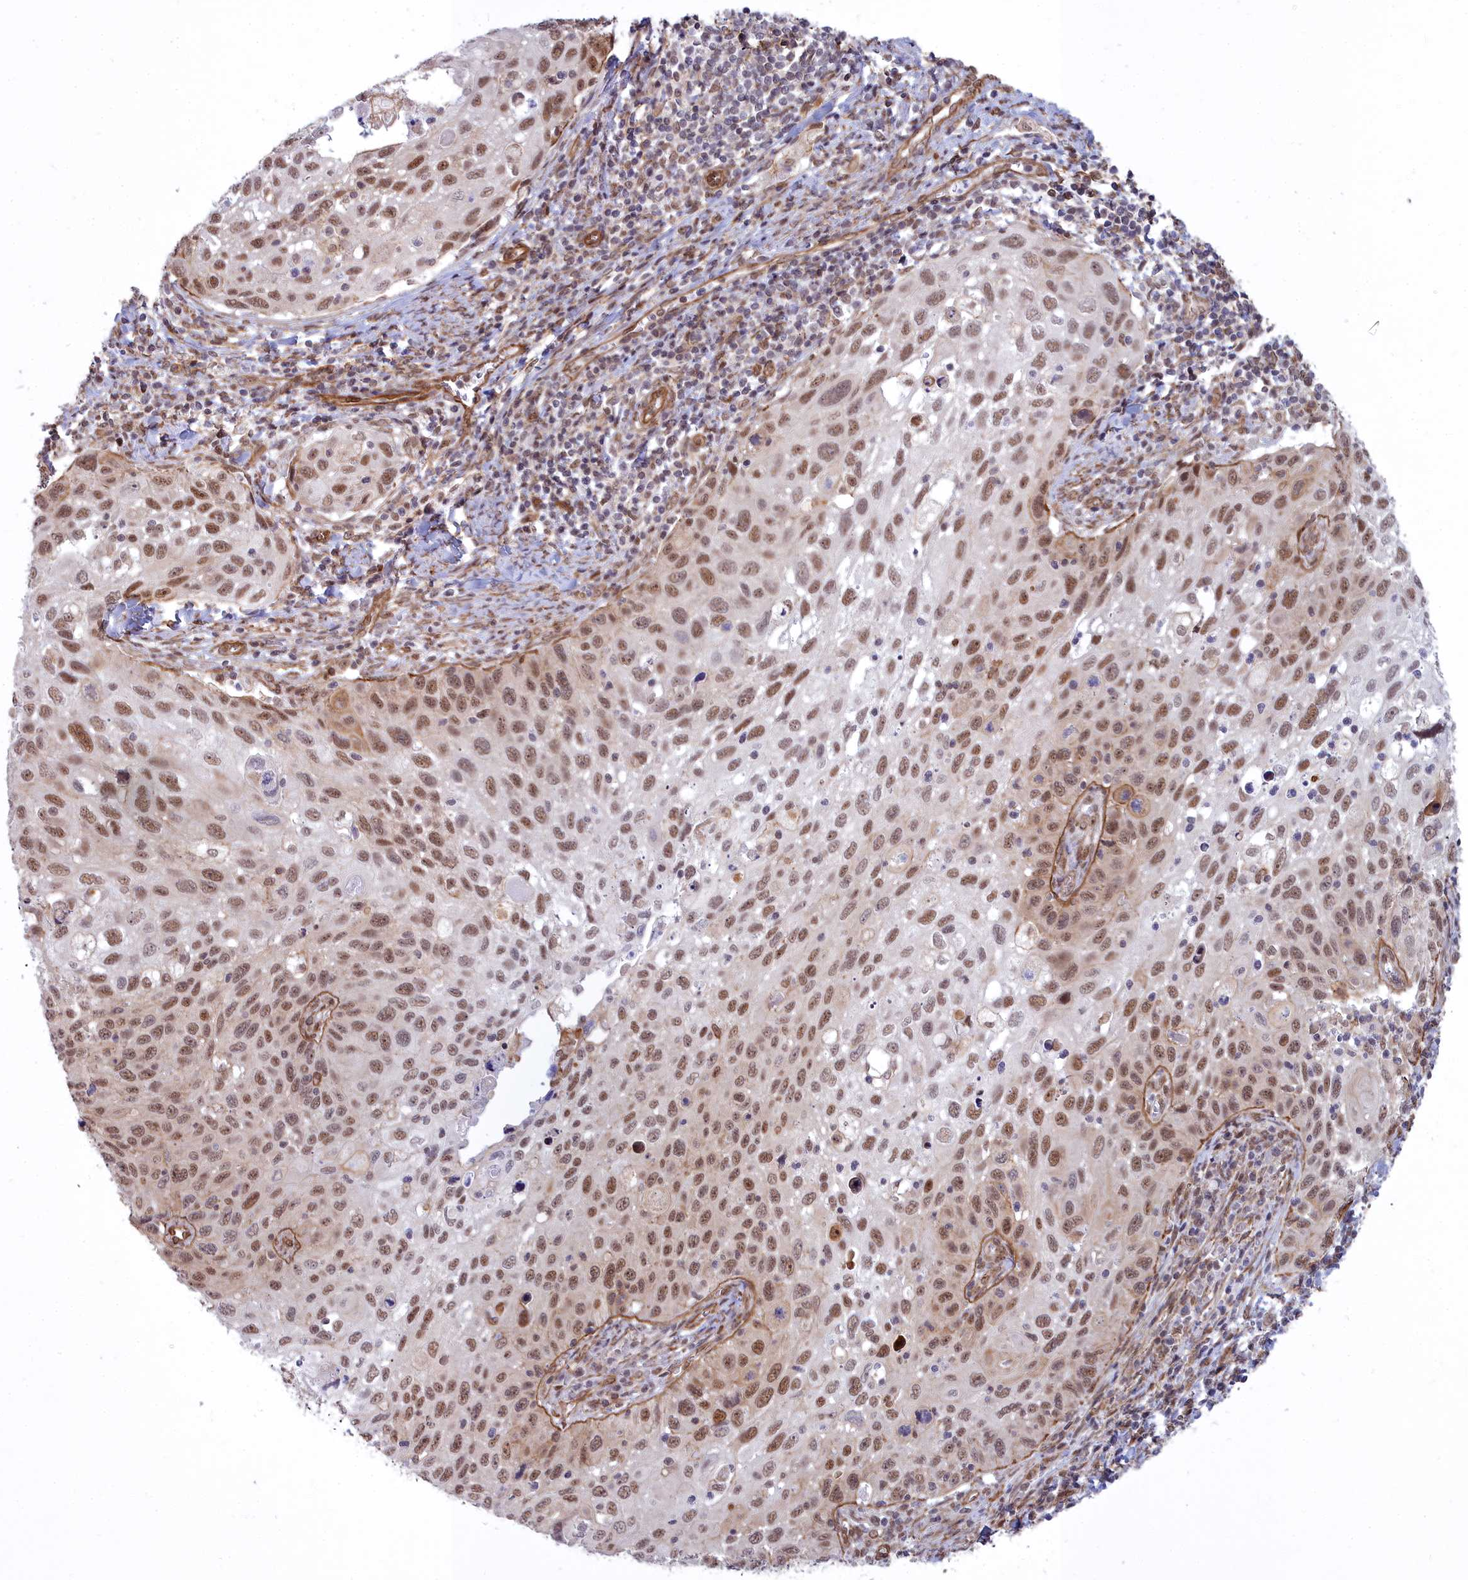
{"staining": {"intensity": "moderate", "quantity": ">75%", "location": "nuclear"}, "tissue": "cervical cancer", "cell_type": "Tumor cells", "image_type": "cancer", "snomed": [{"axis": "morphology", "description": "Squamous cell carcinoma, NOS"}, {"axis": "topography", "description": "Cervix"}], "caption": "Squamous cell carcinoma (cervical) was stained to show a protein in brown. There is medium levels of moderate nuclear staining in about >75% of tumor cells.", "gene": "YJU2", "patient": {"sex": "female", "age": 70}}